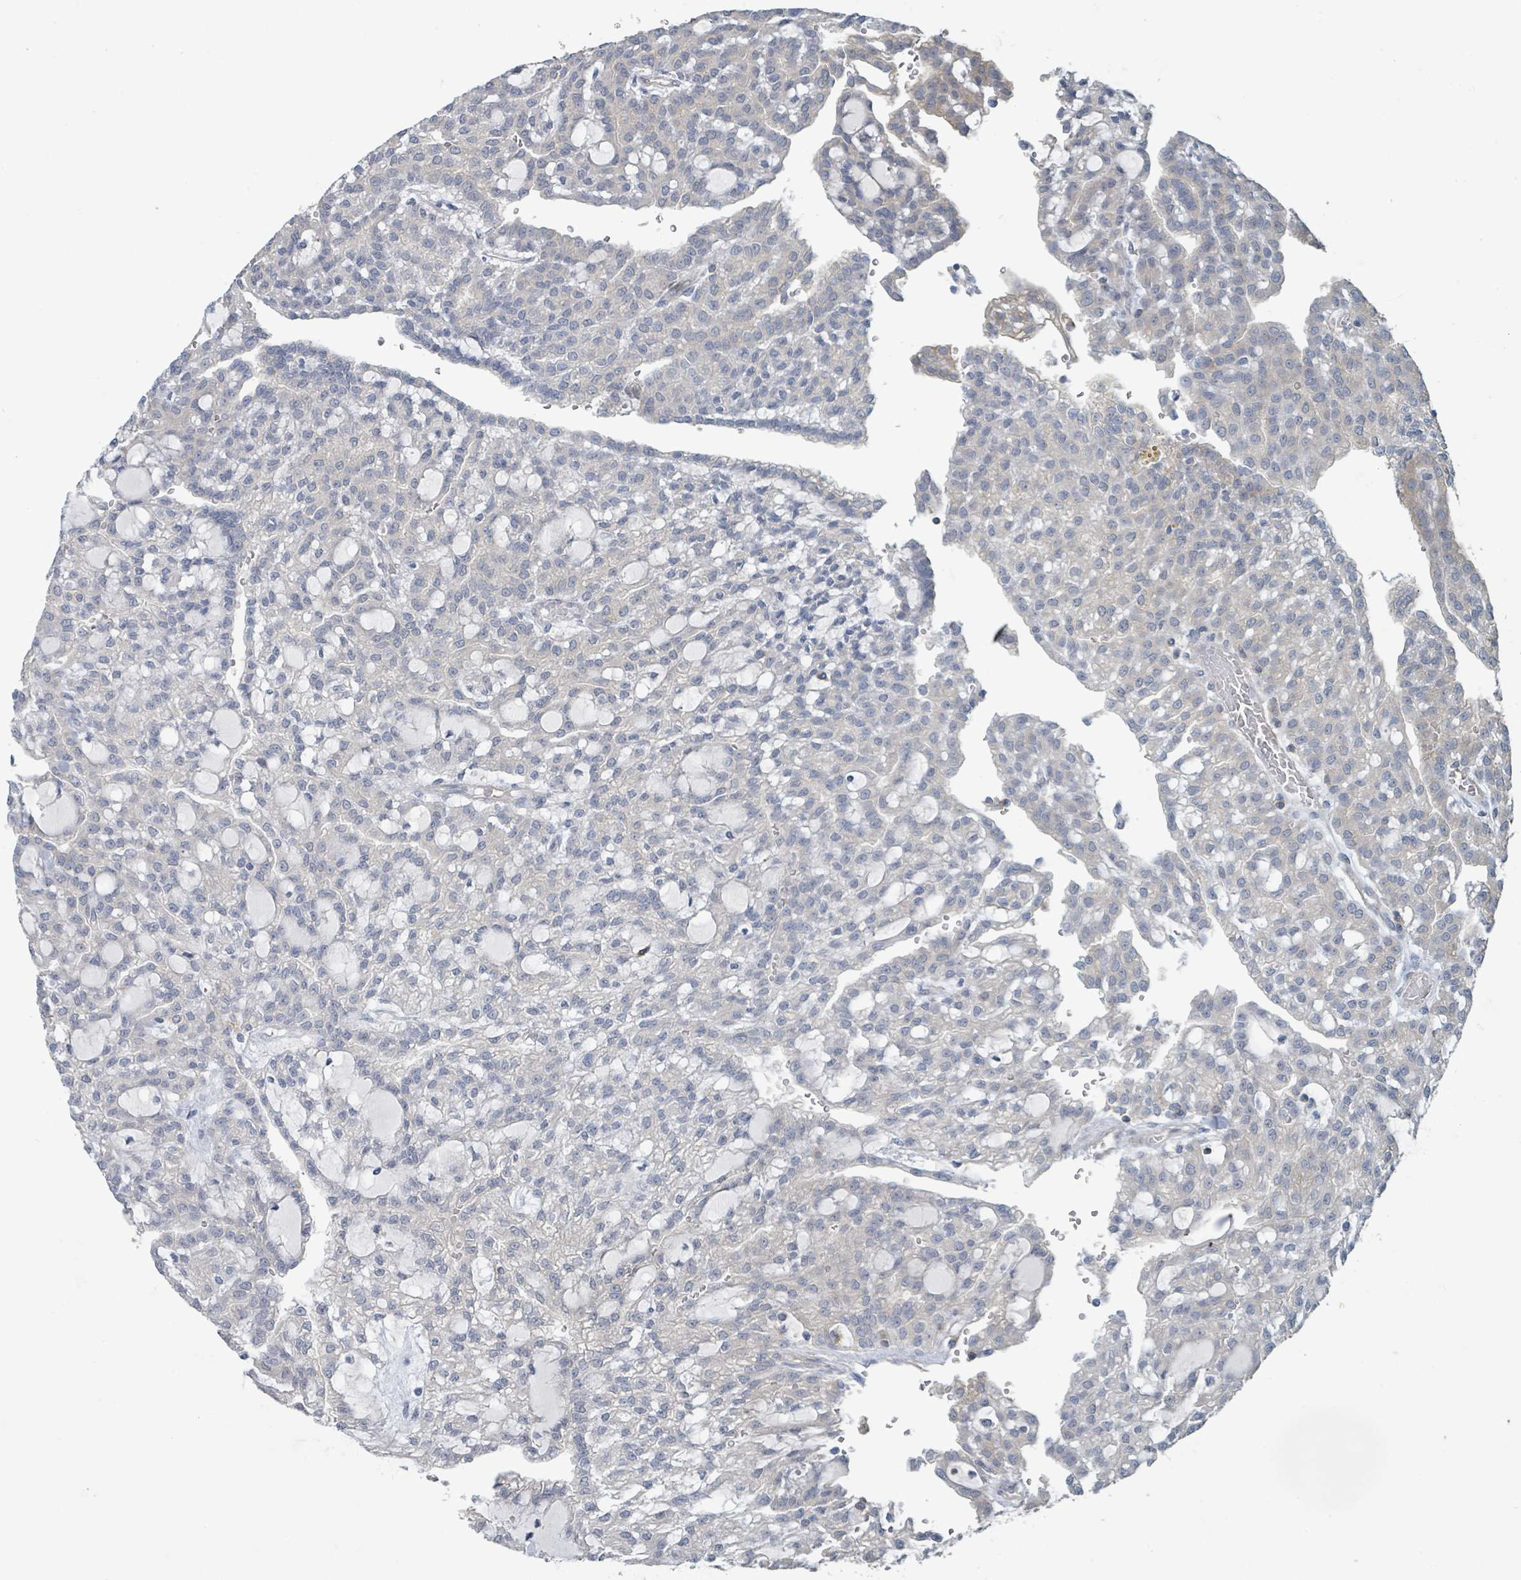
{"staining": {"intensity": "weak", "quantity": "25%-75%", "location": "cytoplasmic/membranous"}, "tissue": "renal cancer", "cell_type": "Tumor cells", "image_type": "cancer", "snomed": [{"axis": "morphology", "description": "Adenocarcinoma, NOS"}, {"axis": "topography", "description": "Kidney"}], "caption": "Renal cancer (adenocarcinoma) stained for a protein (brown) exhibits weak cytoplasmic/membranous positive expression in about 25%-75% of tumor cells.", "gene": "LRRC42", "patient": {"sex": "male", "age": 63}}